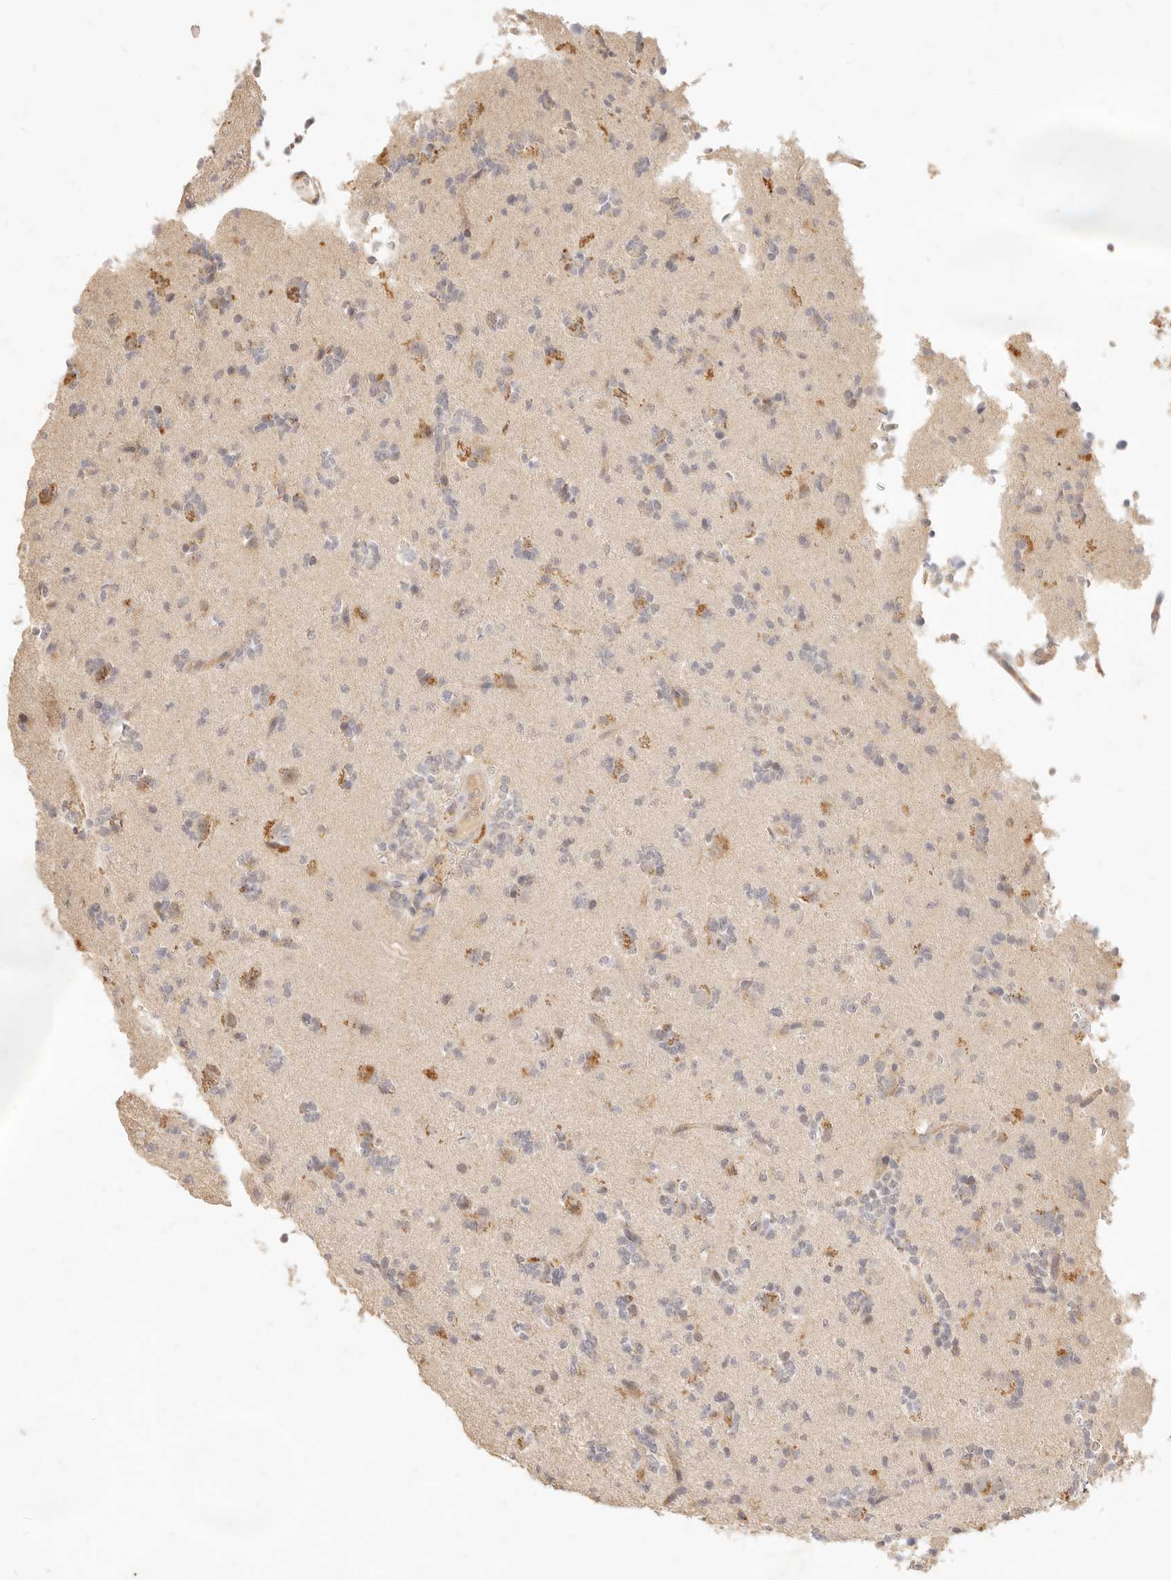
{"staining": {"intensity": "moderate", "quantity": "<25%", "location": "cytoplasmic/membranous"}, "tissue": "glioma", "cell_type": "Tumor cells", "image_type": "cancer", "snomed": [{"axis": "morphology", "description": "Glioma, malignant, High grade"}, {"axis": "topography", "description": "Brain"}], "caption": "High-grade glioma (malignant) was stained to show a protein in brown. There is low levels of moderate cytoplasmic/membranous staining in approximately <25% of tumor cells.", "gene": "TMTC2", "patient": {"sex": "female", "age": 62}}